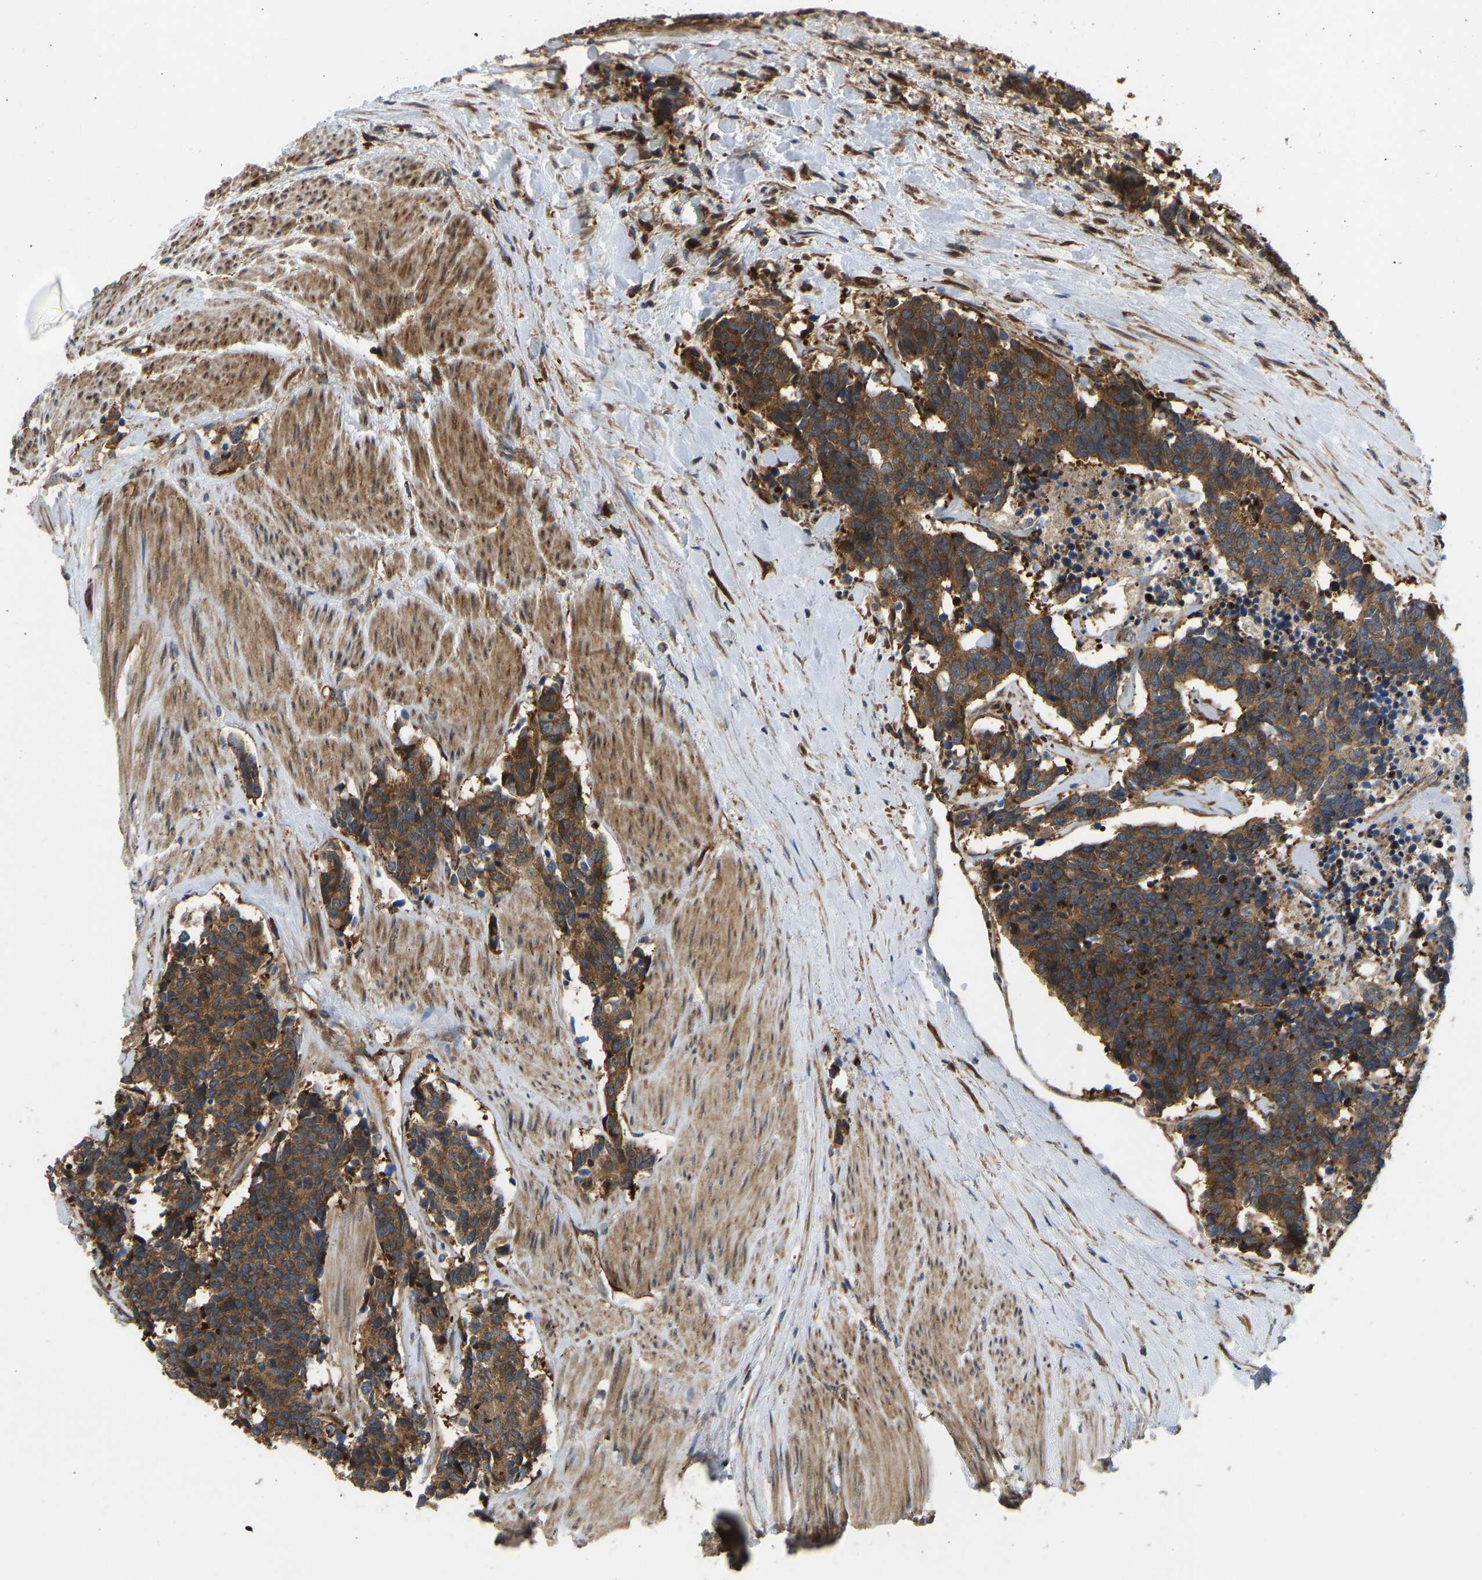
{"staining": {"intensity": "moderate", "quantity": ">75%", "location": "cytoplasmic/membranous"}, "tissue": "carcinoid", "cell_type": "Tumor cells", "image_type": "cancer", "snomed": [{"axis": "morphology", "description": "Carcinoma, NOS"}, {"axis": "morphology", "description": "Carcinoid, malignant, NOS"}, {"axis": "topography", "description": "Urinary bladder"}], "caption": "This histopathology image shows IHC staining of human carcinoma, with medium moderate cytoplasmic/membranous staining in approximately >75% of tumor cells.", "gene": "RASGRF2", "patient": {"sex": "male", "age": 57}}